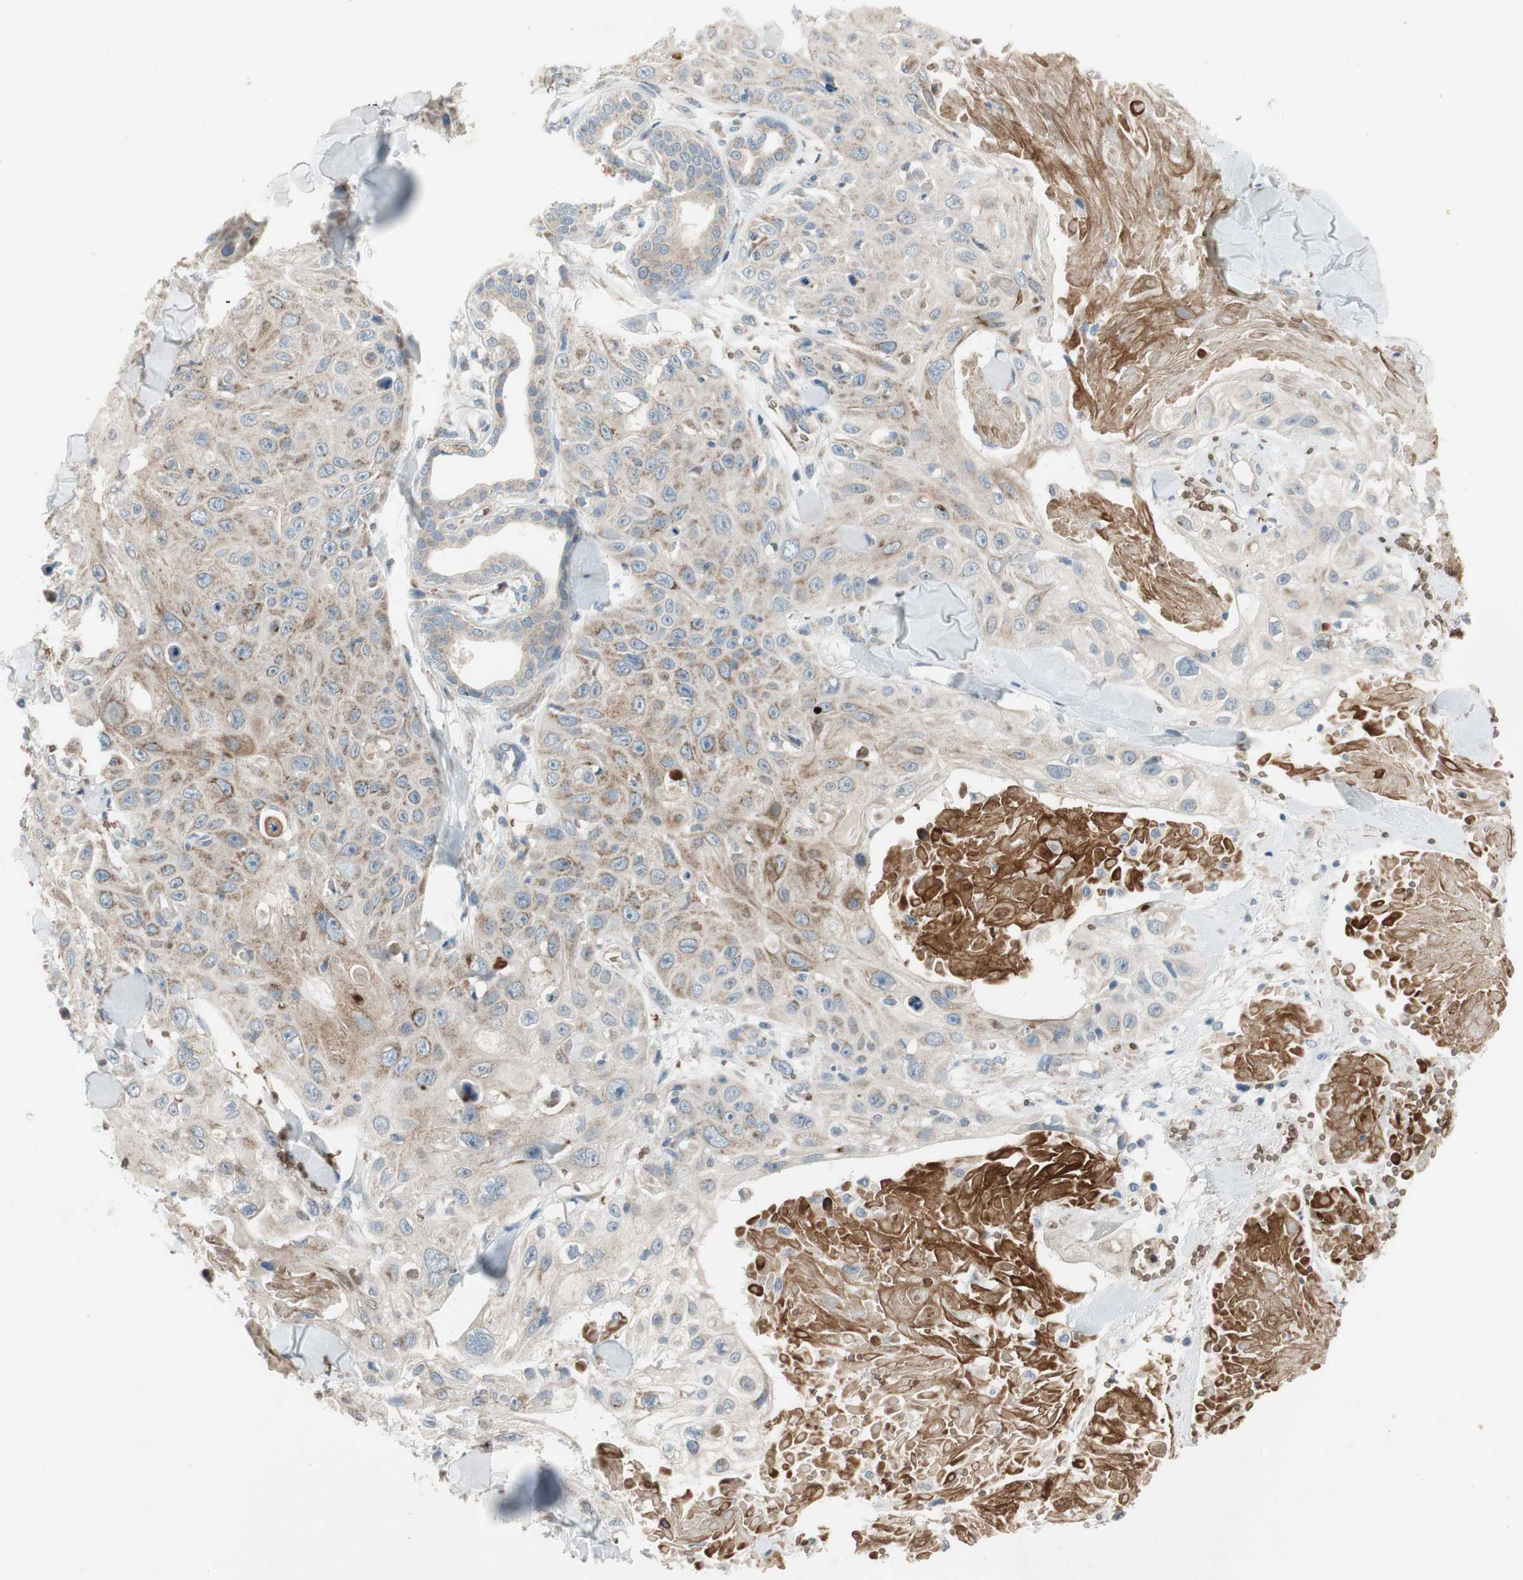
{"staining": {"intensity": "weak", "quantity": ">75%", "location": "cytoplasmic/membranous"}, "tissue": "skin cancer", "cell_type": "Tumor cells", "image_type": "cancer", "snomed": [{"axis": "morphology", "description": "Squamous cell carcinoma, NOS"}, {"axis": "topography", "description": "Skin"}], "caption": "DAB immunohistochemical staining of squamous cell carcinoma (skin) displays weak cytoplasmic/membranous protein expression in approximately >75% of tumor cells.", "gene": "GYPC", "patient": {"sex": "male", "age": 86}}